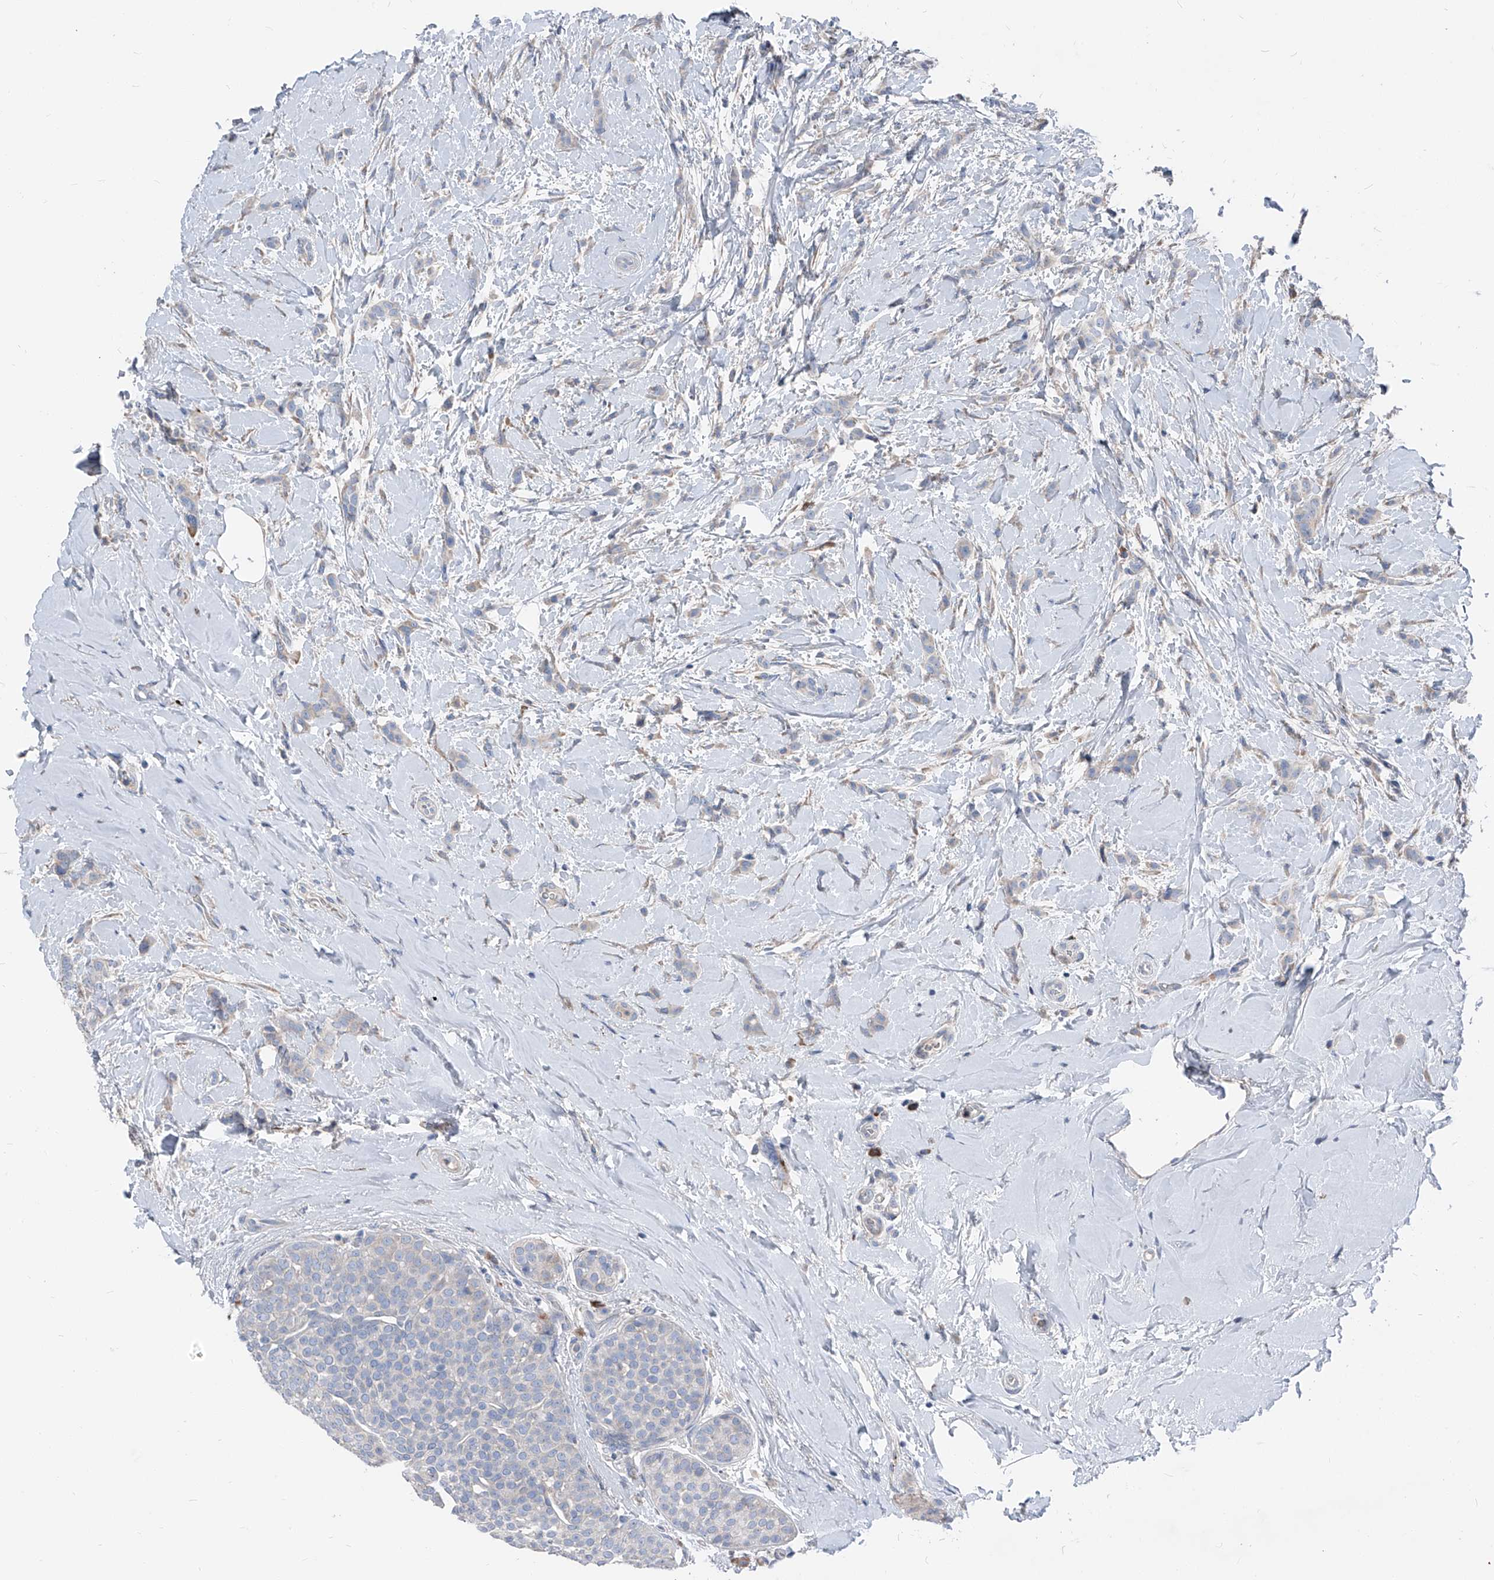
{"staining": {"intensity": "negative", "quantity": "none", "location": "none"}, "tissue": "breast cancer", "cell_type": "Tumor cells", "image_type": "cancer", "snomed": [{"axis": "morphology", "description": "Lobular carcinoma, in situ"}, {"axis": "morphology", "description": "Lobular carcinoma"}, {"axis": "topography", "description": "Breast"}], "caption": "A high-resolution micrograph shows immunohistochemistry (IHC) staining of breast cancer (lobular carcinoma), which demonstrates no significant positivity in tumor cells. (DAB immunohistochemistry with hematoxylin counter stain).", "gene": "IFI27", "patient": {"sex": "female", "age": 41}}